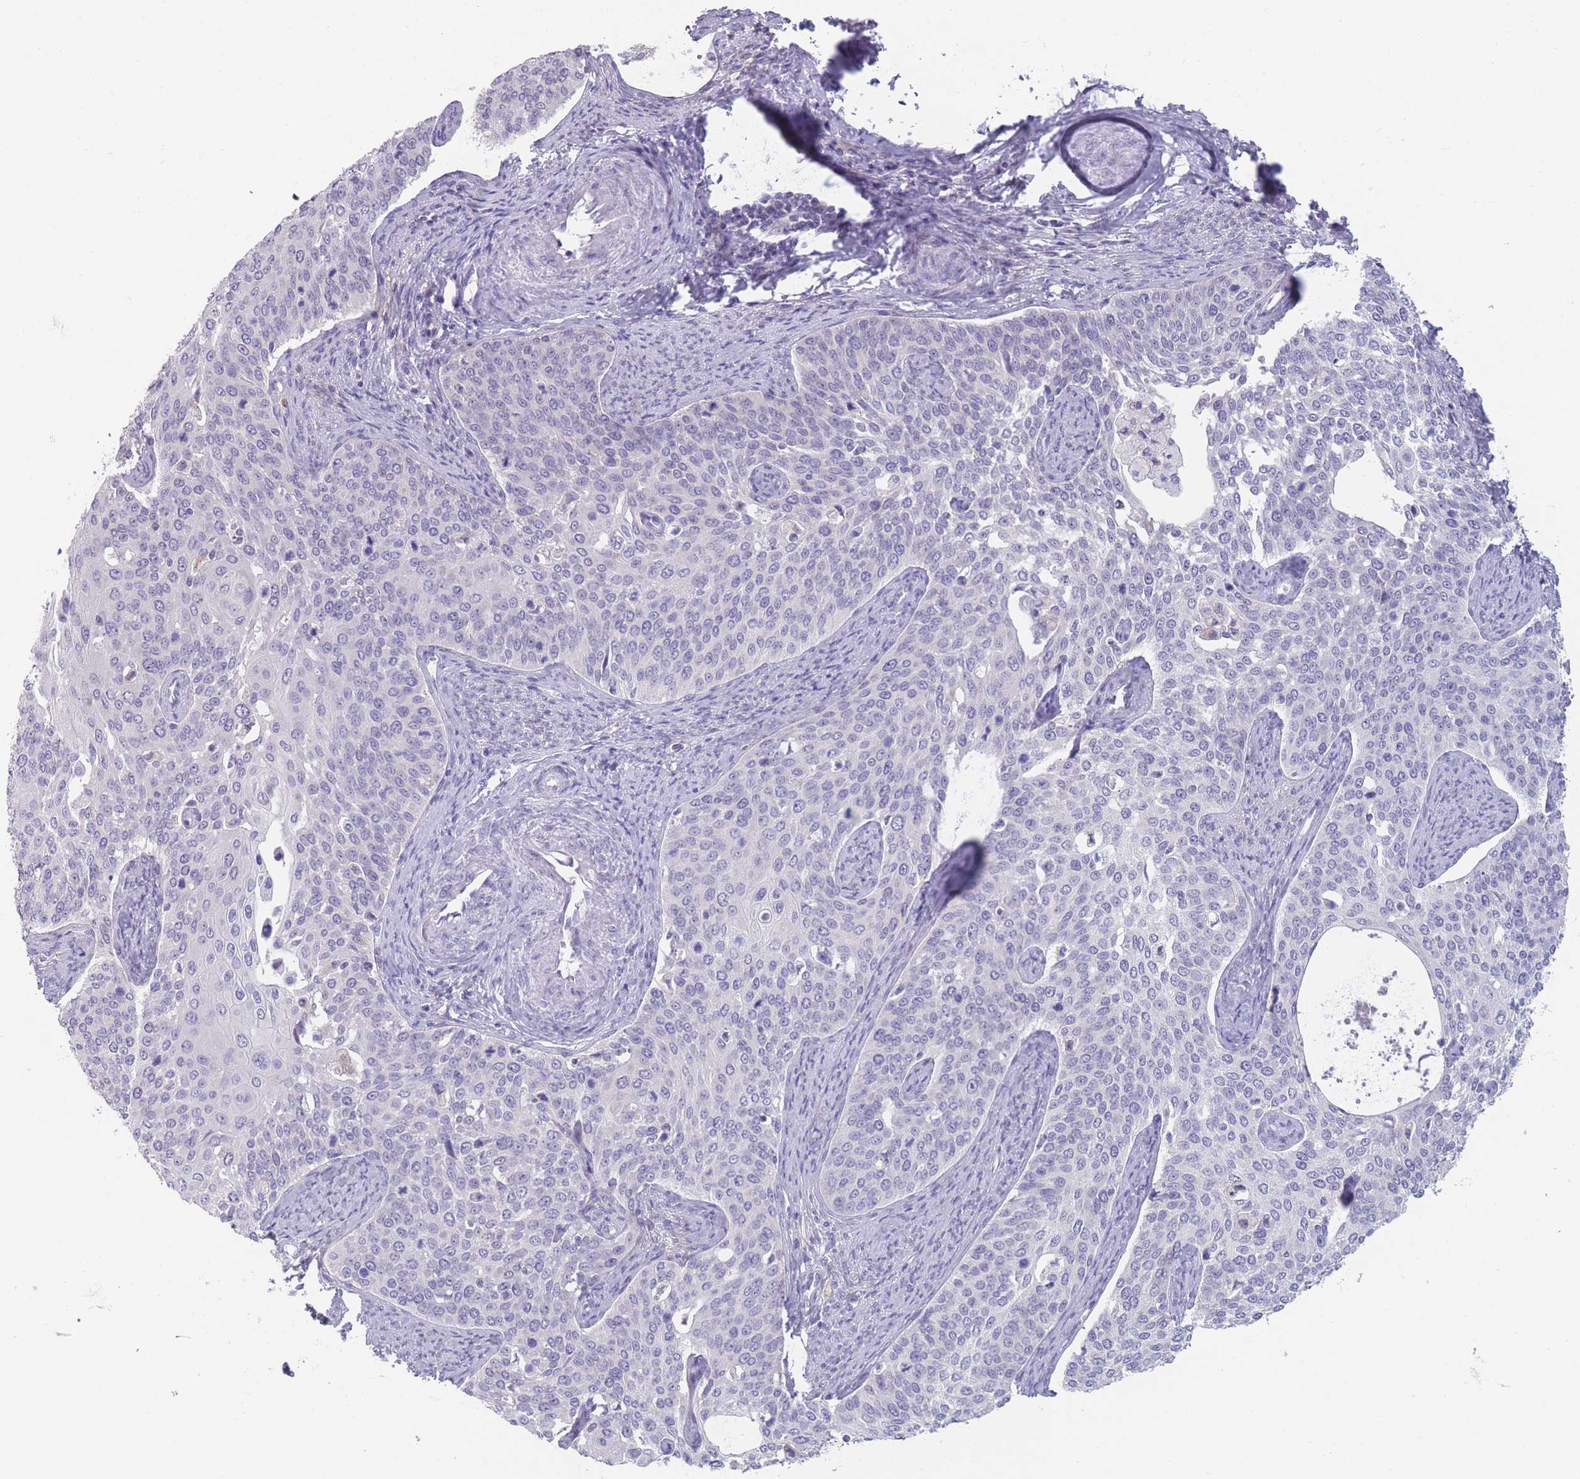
{"staining": {"intensity": "negative", "quantity": "none", "location": "none"}, "tissue": "cervical cancer", "cell_type": "Tumor cells", "image_type": "cancer", "snomed": [{"axis": "morphology", "description": "Squamous cell carcinoma, NOS"}, {"axis": "topography", "description": "Cervix"}], "caption": "This is an immunohistochemistry image of human squamous cell carcinoma (cervical). There is no staining in tumor cells.", "gene": "PAIP2B", "patient": {"sex": "female", "age": 44}}